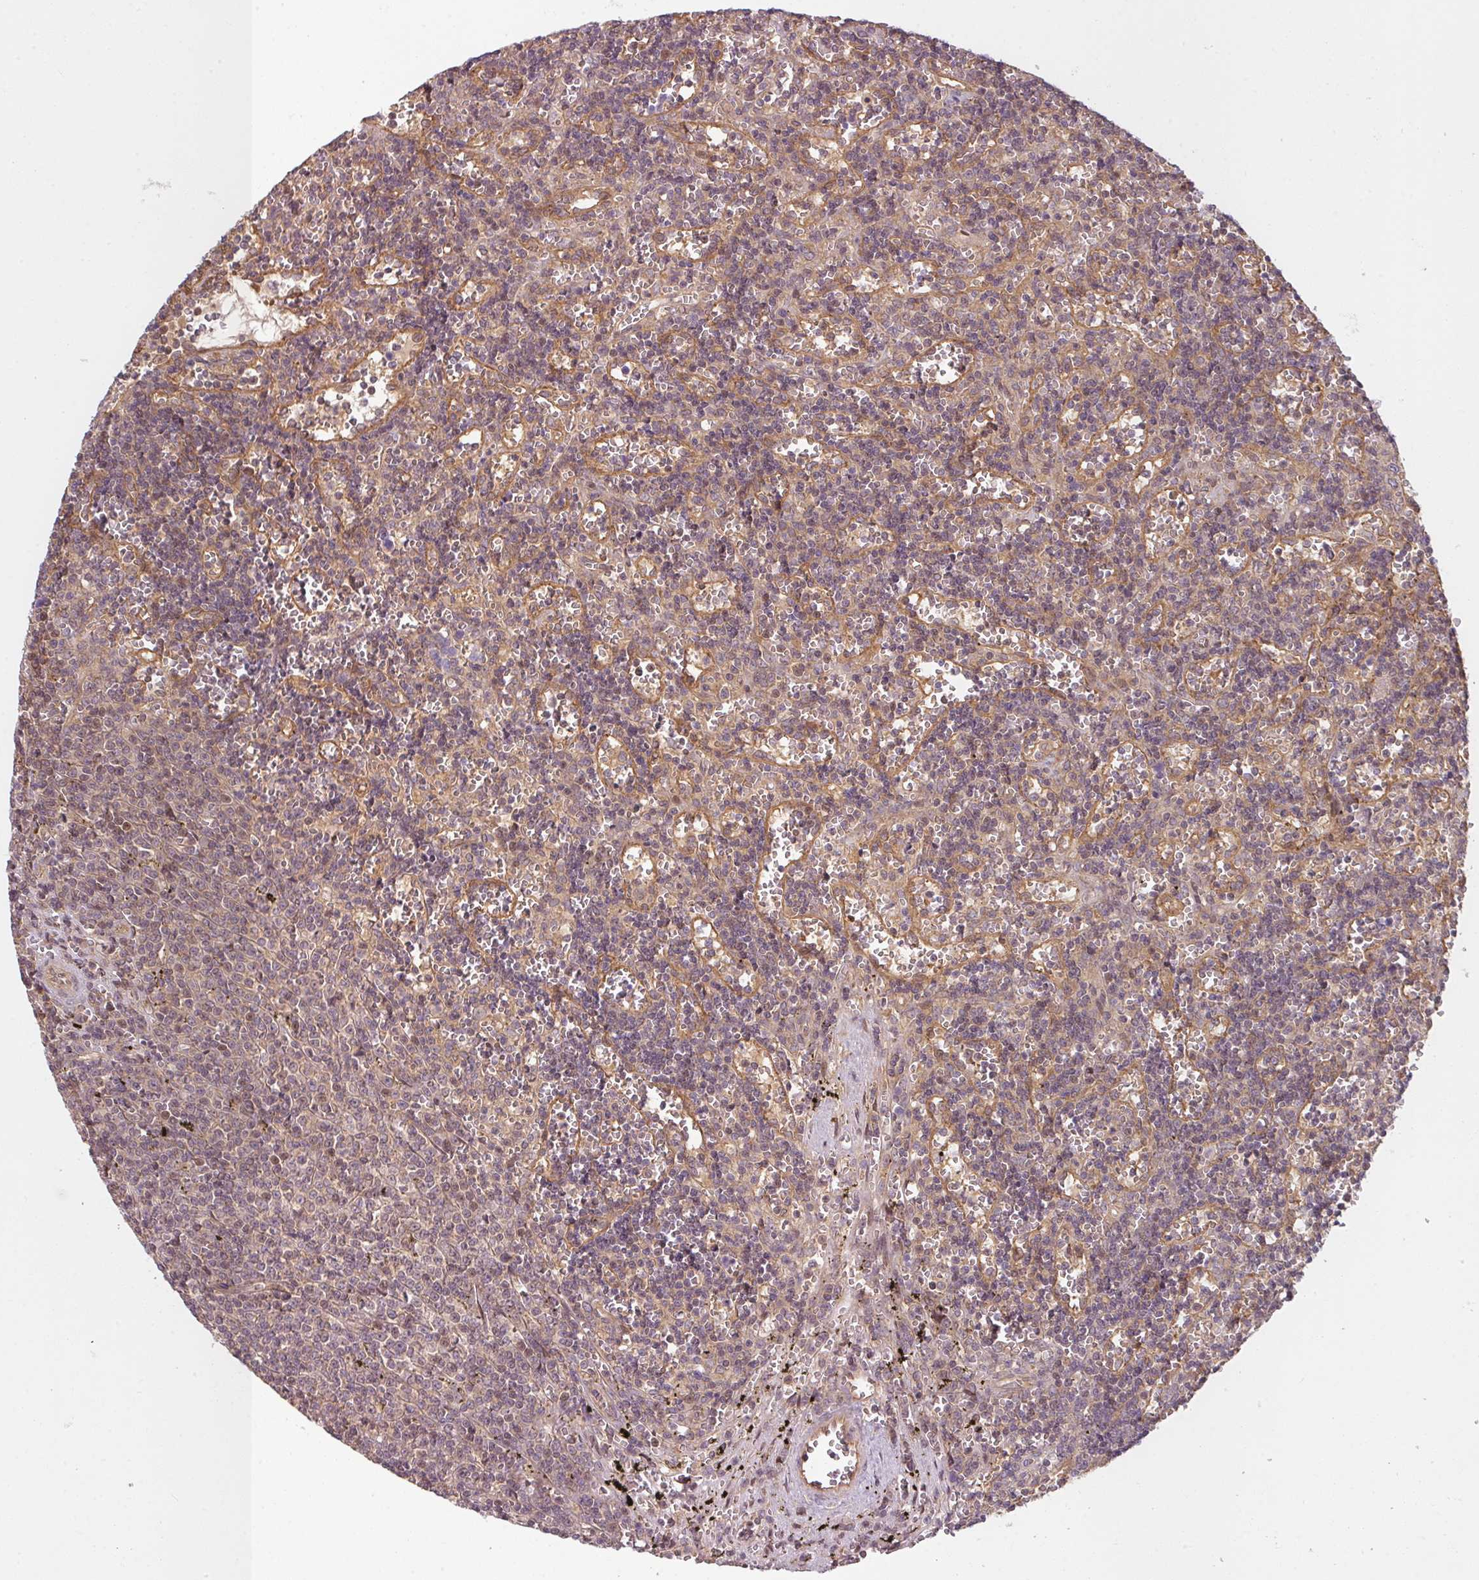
{"staining": {"intensity": "weak", "quantity": "<25%", "location": "nuclear"}, "tissue": "lymphoma", "cell_type": "Tumor cells", "image_type": "cancer", "snomed": [{"axis": "morphology", "description": "Malignant lymphoma, non-Hodgkin's type, Low grade"}, {"axis": "topography", "description": "Spleen"}], "caption": "High magnification brightfield microscopy of malignant lymphoma, non-Hodgkin's type (low-grade) stained with DAB (3,3'-diaminobenzidine) (brown) and counterstained with hematoxylin (blue): tumor cells show no significant positivity. Brightfield microscopy of immunohistochemistry (IHC) stained with DAB (3,3'-diaminobenzidine) (brown) and hematoxylin (blue), captured at high magnification.", "gene": "RNF31", "patient": {"sex": "male", "age": 60}}